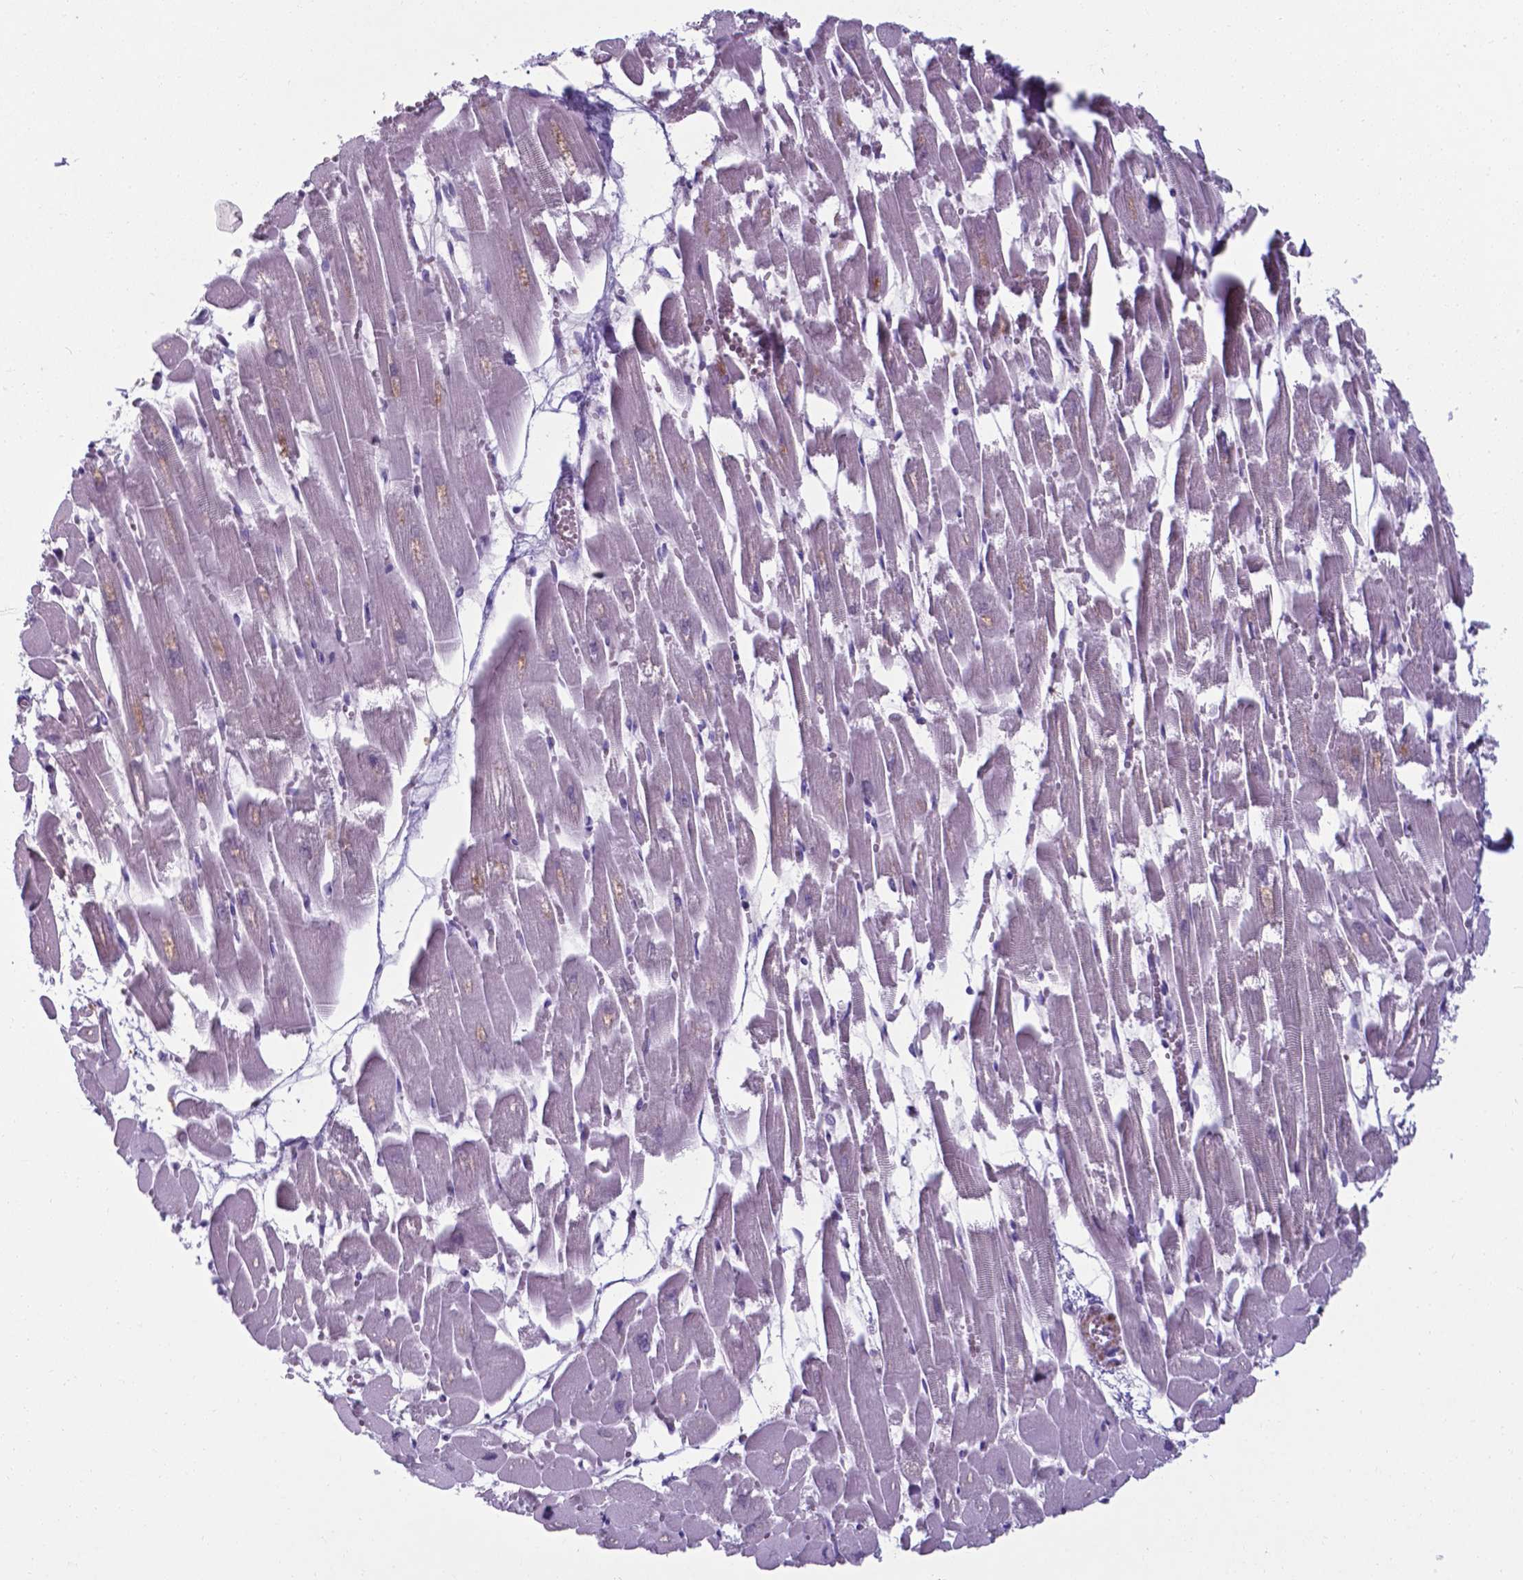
{"staining": {"intensity": "negative", "quantity": "none", "location": "none"}, "tissue": "heart muscle", "cell_type": "Cardiomyocytes", "image_type": "normal", "snomed": [{"axis": "morphology", "description": "Normal tissue, NOS"}, {"axis": "topography", "description": "Heart"}], "caption": "Cardiomyocytes show no significant protein positivity in normal heart muscle.", "gene": "AP5B1", "patient": {"sex": "female", "age": 52}}